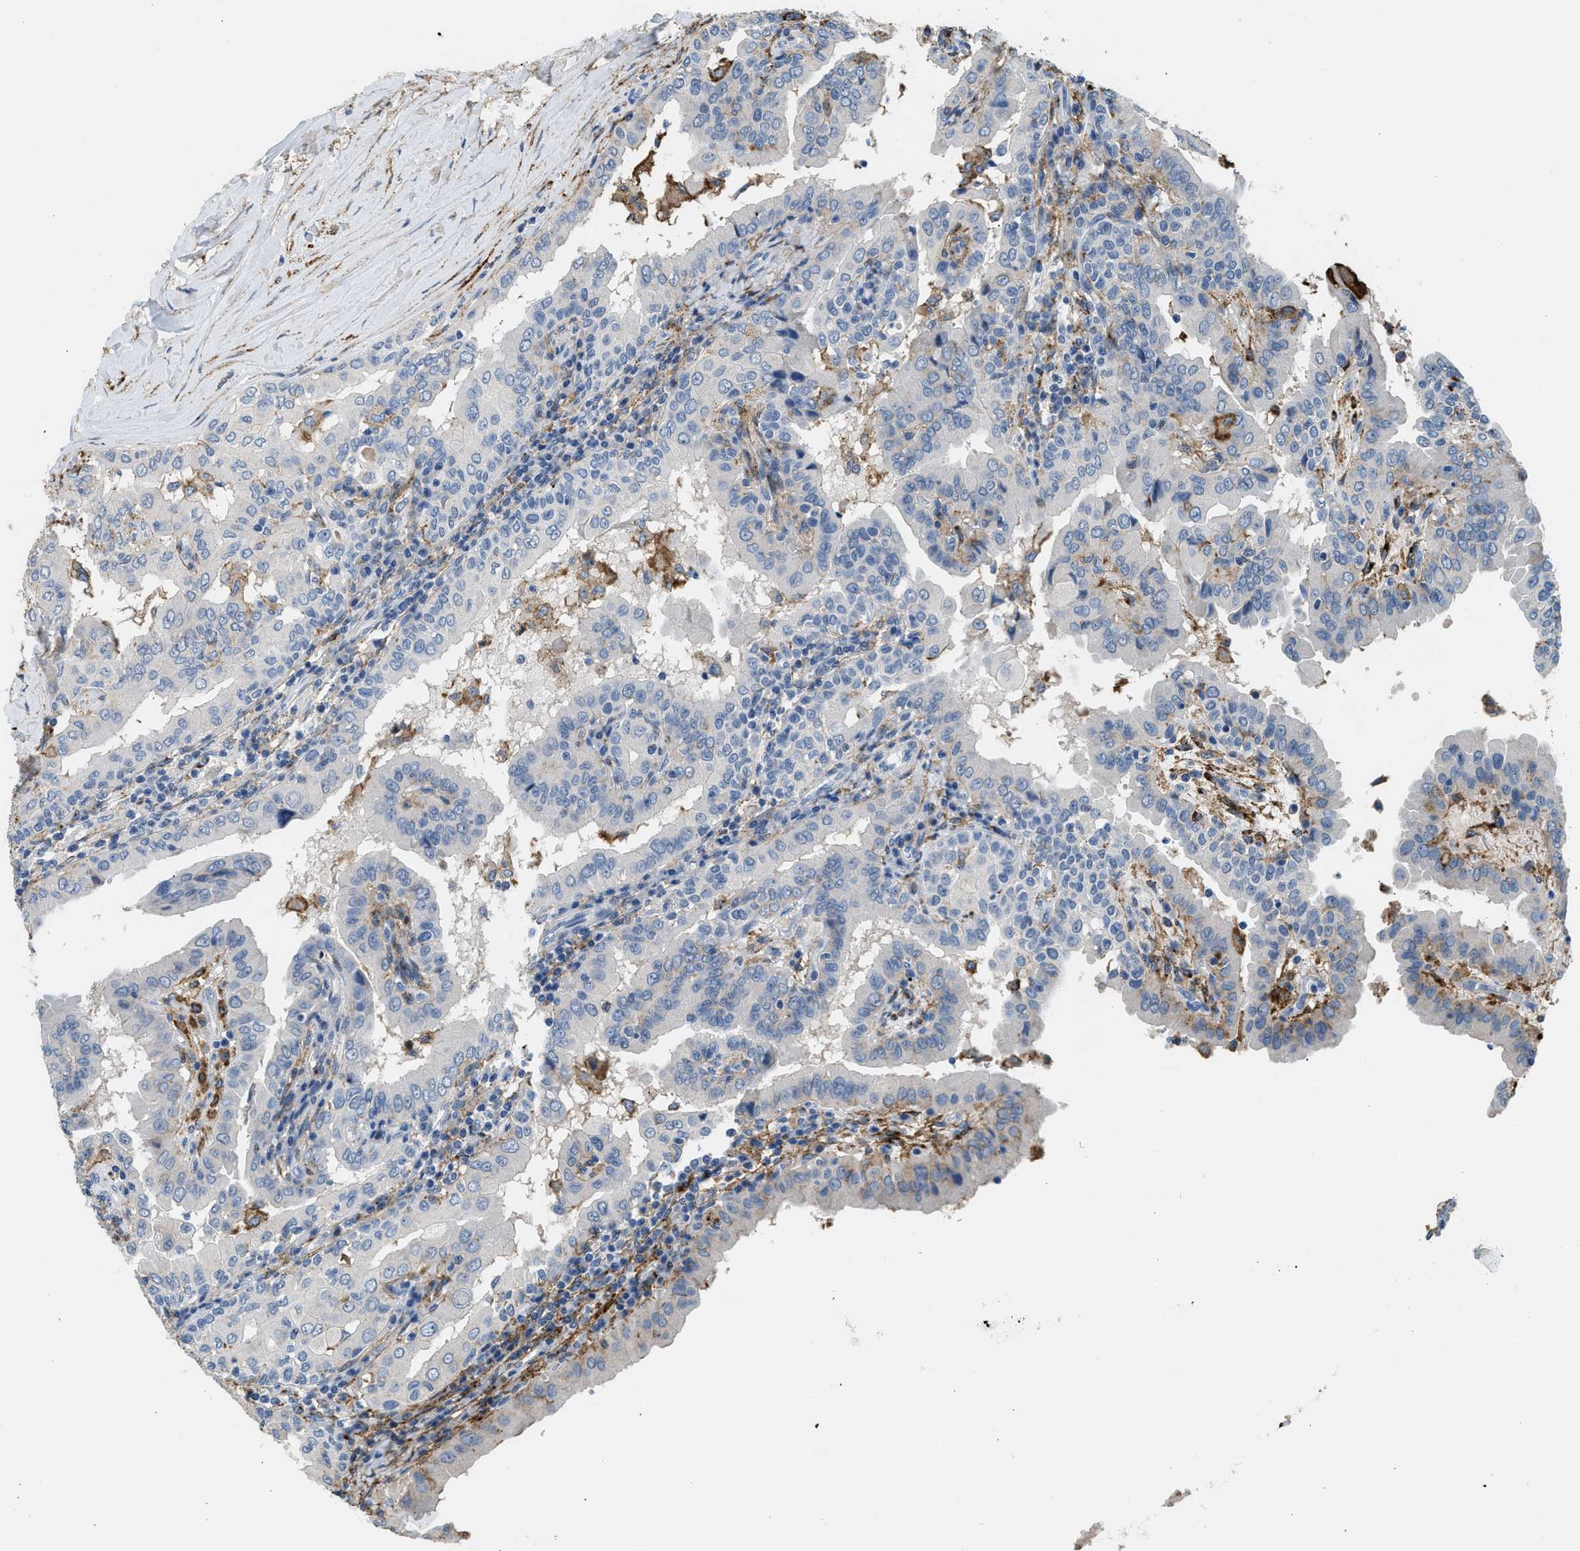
{"staining": {"intensity": "negative", "quantity": "none", "location": "none"}, "tissue": "thyroid cancer", "cell_type": "Tumor cells", "image_type": "cancer", "snomed": [{"axis": "morphology", "description": "Papillary adenocarcinoma, NOS"}, {"axis": "topography", "description": "Thyroid gland"}], "caption": "The histopathology image demonstrates no staining of tumor cells in papillary adenocarcinoma (thyroid).", "gene": "LRP1", "patient": {"sex": "male", "age": 33}}